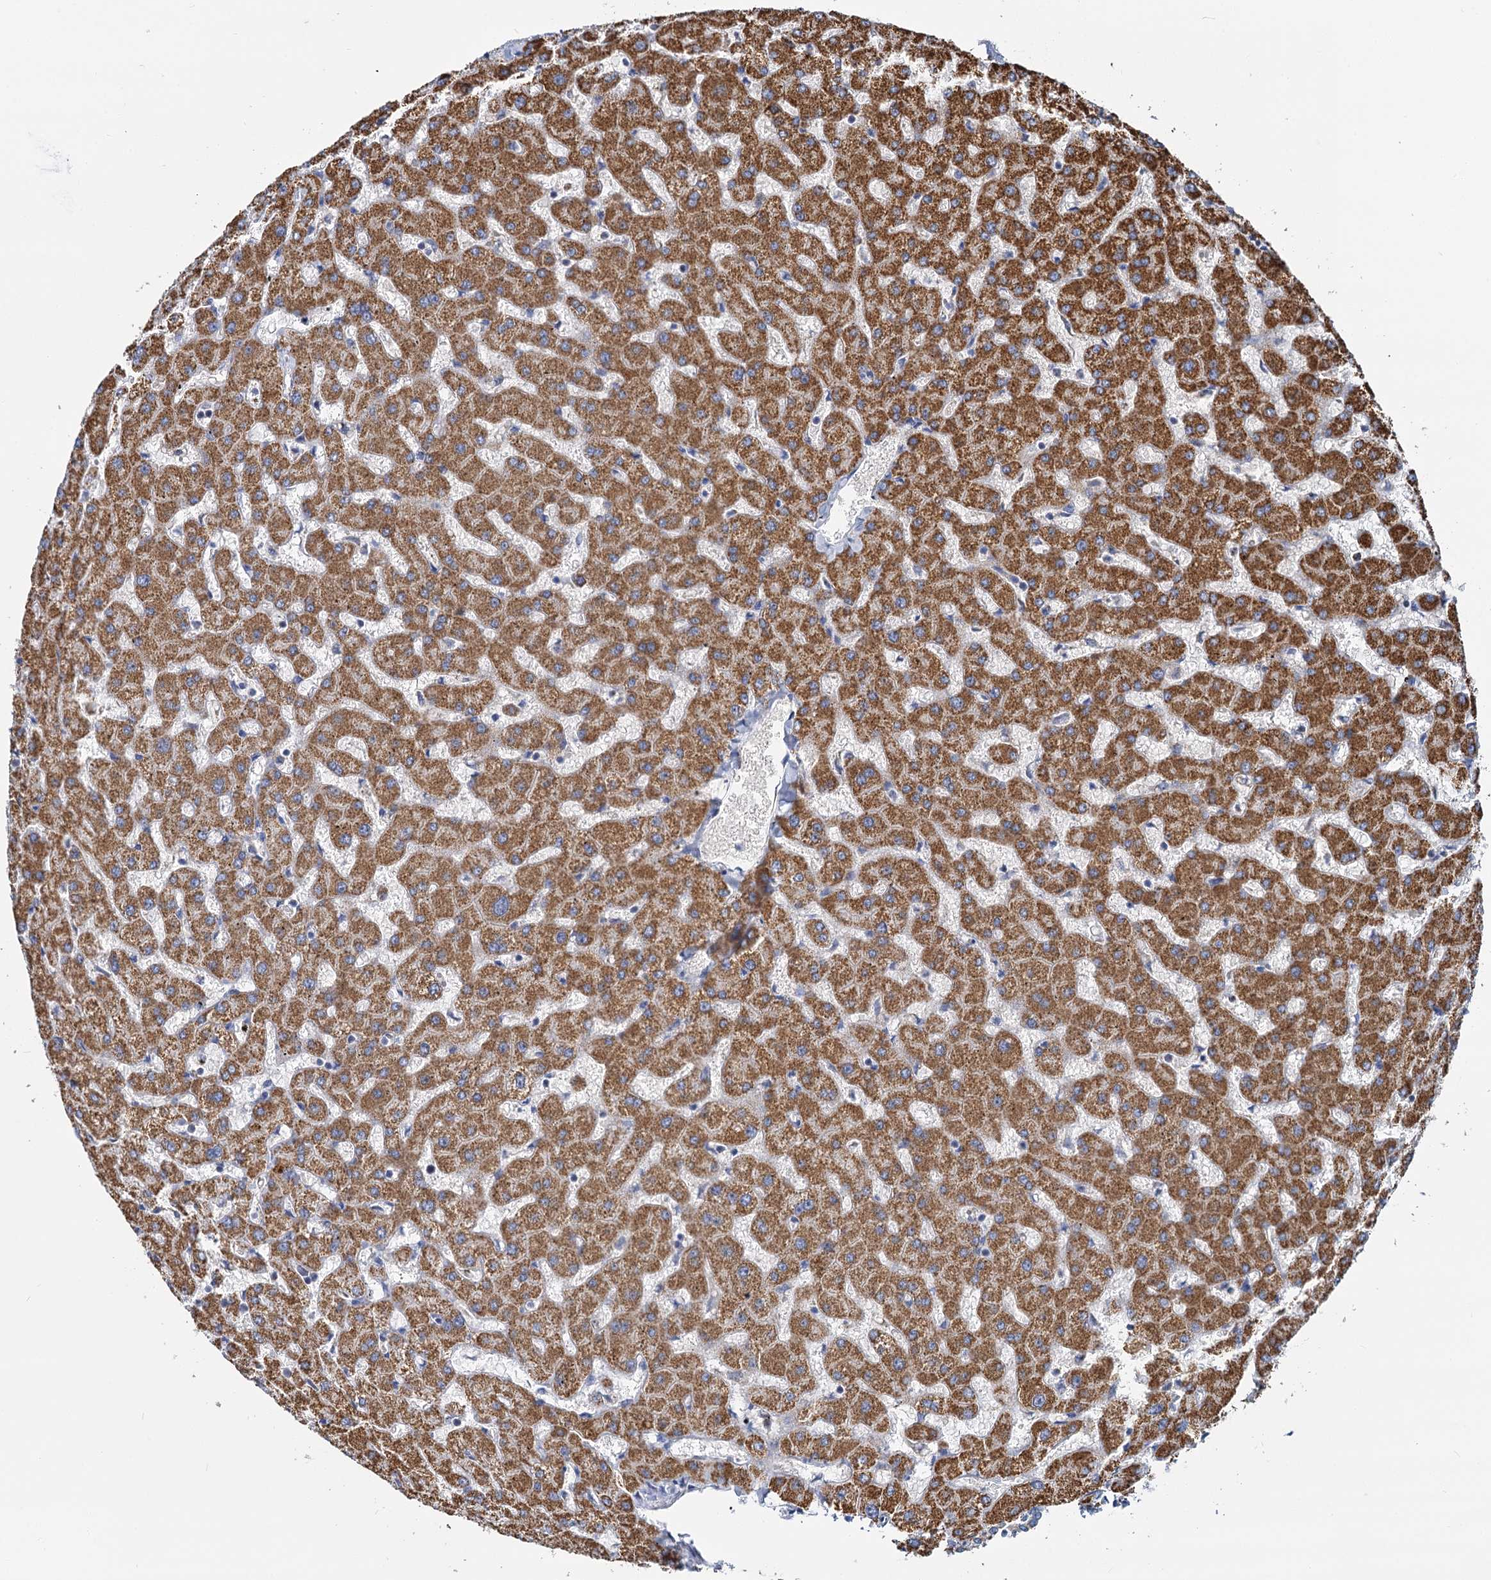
{"staining": {"intensity": "moderate", "quantity": ">75%", "location": "cytoplasmic/membranous"}, "tissue": "liver", "cell_type": "Hepatocytes", "image_type": "normal", "snomed": [{"axis": "morphology", "description": "Normal tissue, NOS"}, {"axis": "topography", "description": "Liver"}], "caption": "Protein staining of unremarkable liver displays moderate cytoplasmic/membranous staining in approximately >75% of hepatocytes.", "gene": "CCP110", "patient": {"sex": "female", "age": 63}}